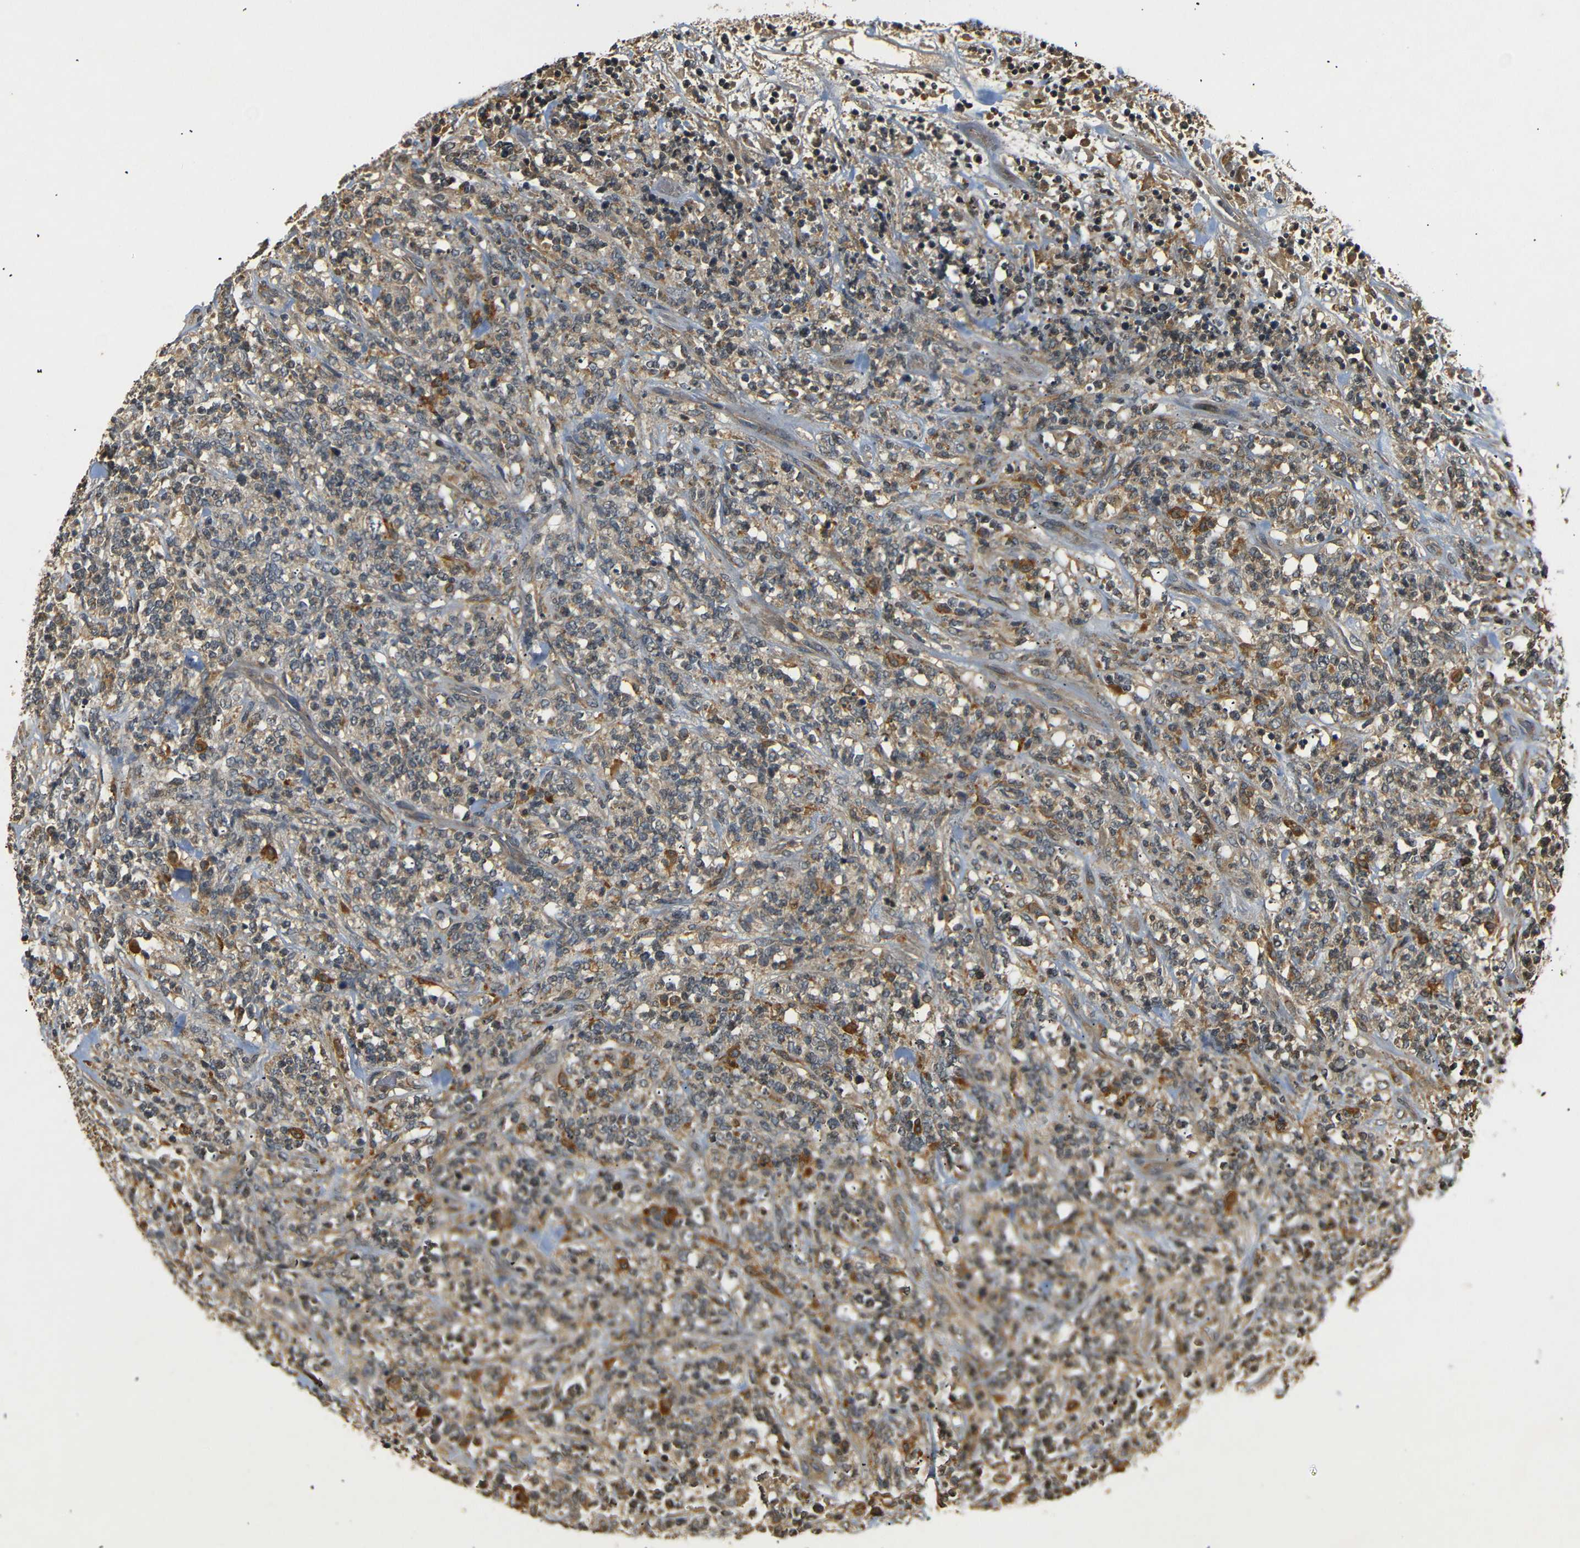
{"staining": {"intensity": "weak", "quantity": "25%-75%", "location": "cytoplasmic/membranous"}, "tissue": "lymphoma", "cell_type": "Tumor cells", "image_type": "cancer", "snomed": [{"axis": "morphology", "description": "Malignant lymphoma, non-Hodgkin's type, High grade"}, {"axis": "topography", "description": "Soft tissue"}], "caption": "This is a micrograph of immunohistochemistry staining of malignant lymphoma, non-Hodgkin's type (high-grade), which shows weak expression in the cytoplasmic/membranous of tumor cells.", "gene": "TANK", "patient": {"sex": "male", "age": 18}}